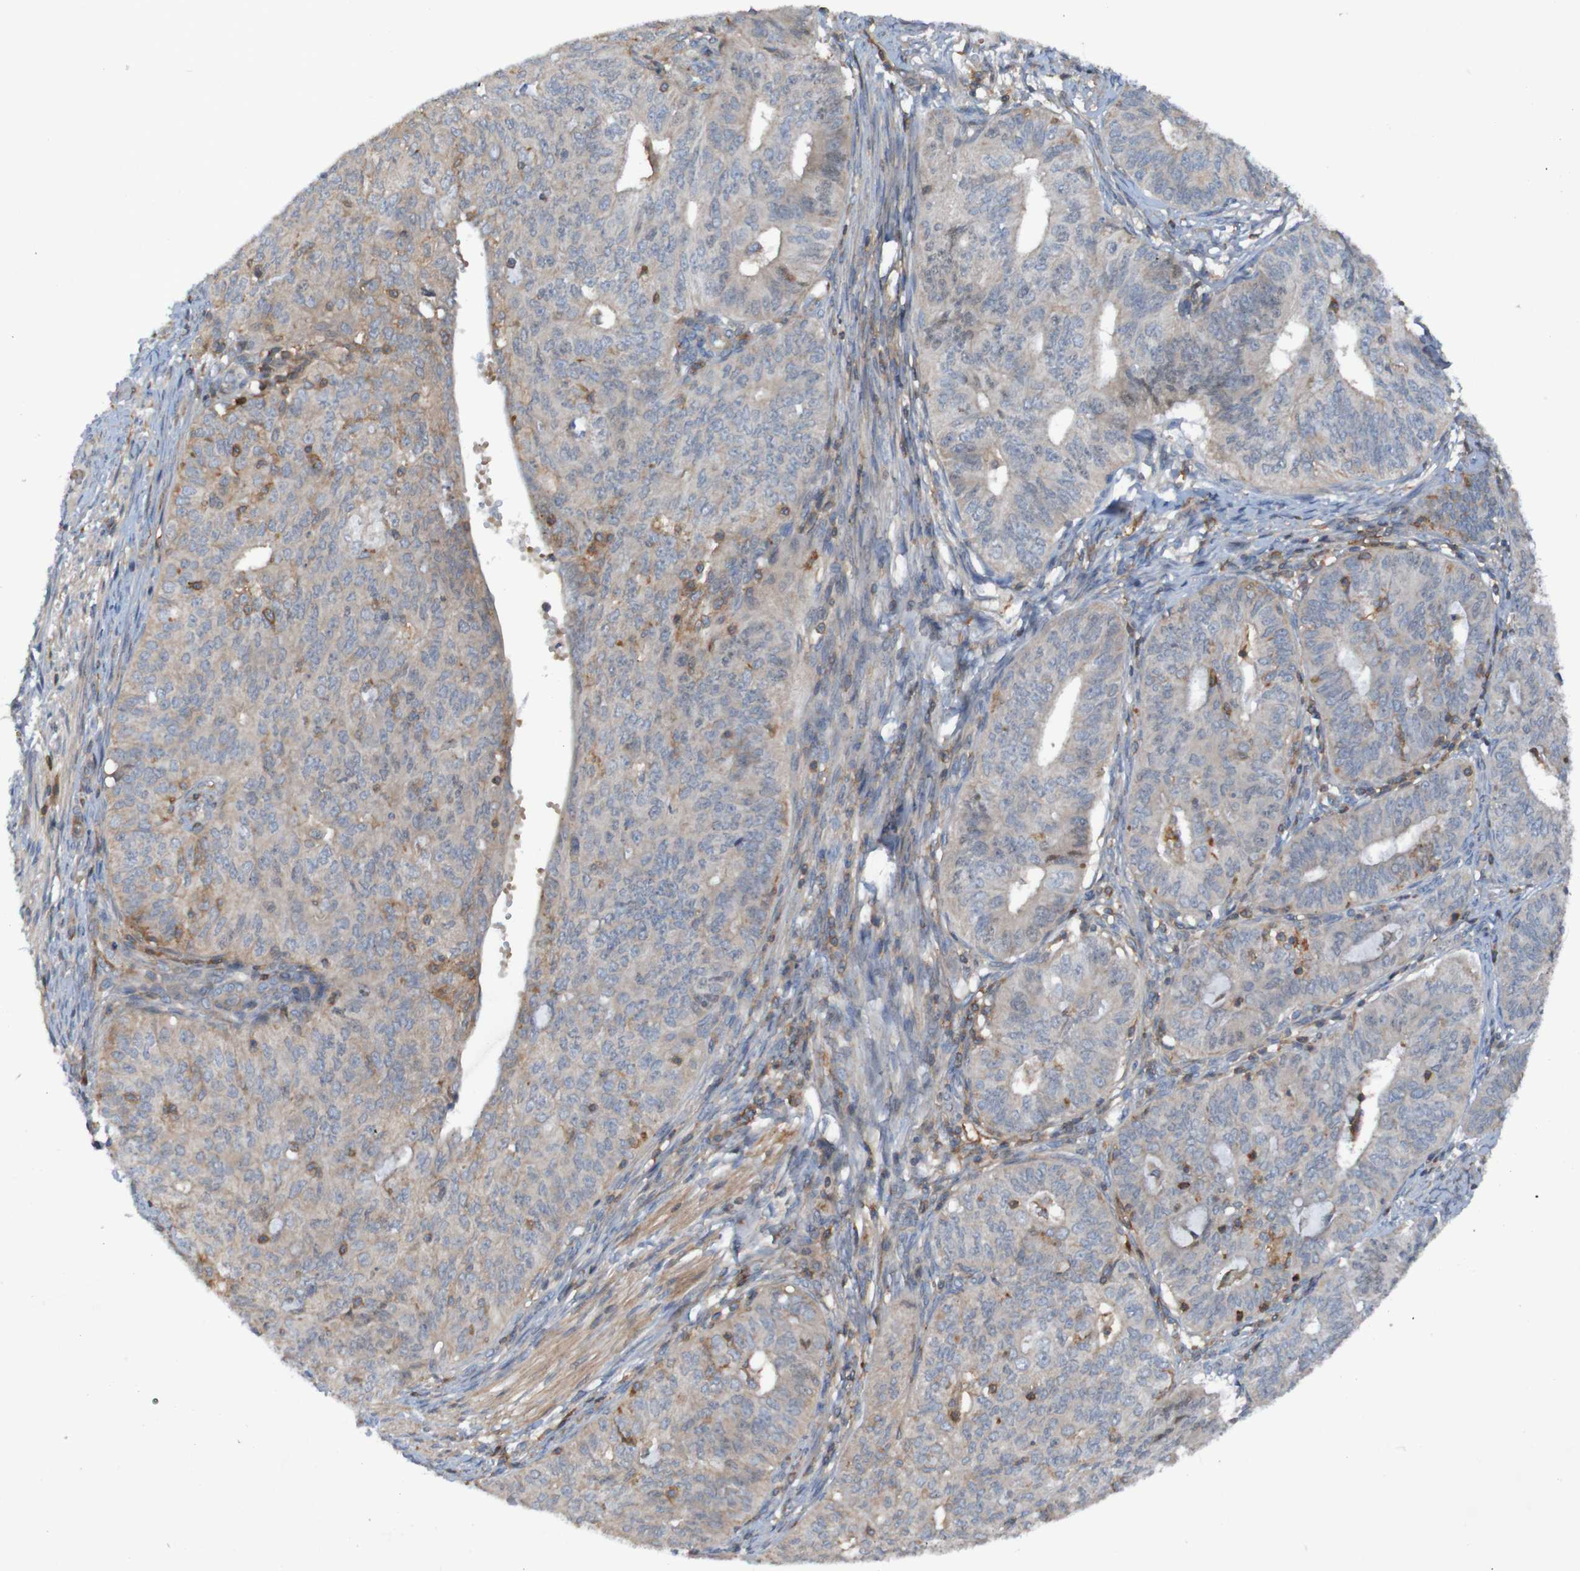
{"staining": {"intensity": "weak", "quantity": ">75%", "location": "cytoplasmic/membranous"}, "tissue": "endometrial cancer", "cell_type": "Tumor cells", "image_type": "cancer", "snomed": [{"axis": "morphology", "description": "Adenocarcinoma, NOS"}, {"axis": "topography", "description": "Endometrium"}], "caption": "A micrograph of endometrial cancer (adenocarcinoma) stained for a protein reveals weak cytoplasmic/membranous brown staining in tumor cells. (DAB = brown stain, brightfield microscopy at high magnification).", "gene": "PDGFB", "patient": {"sex": "female", "age": 32}}